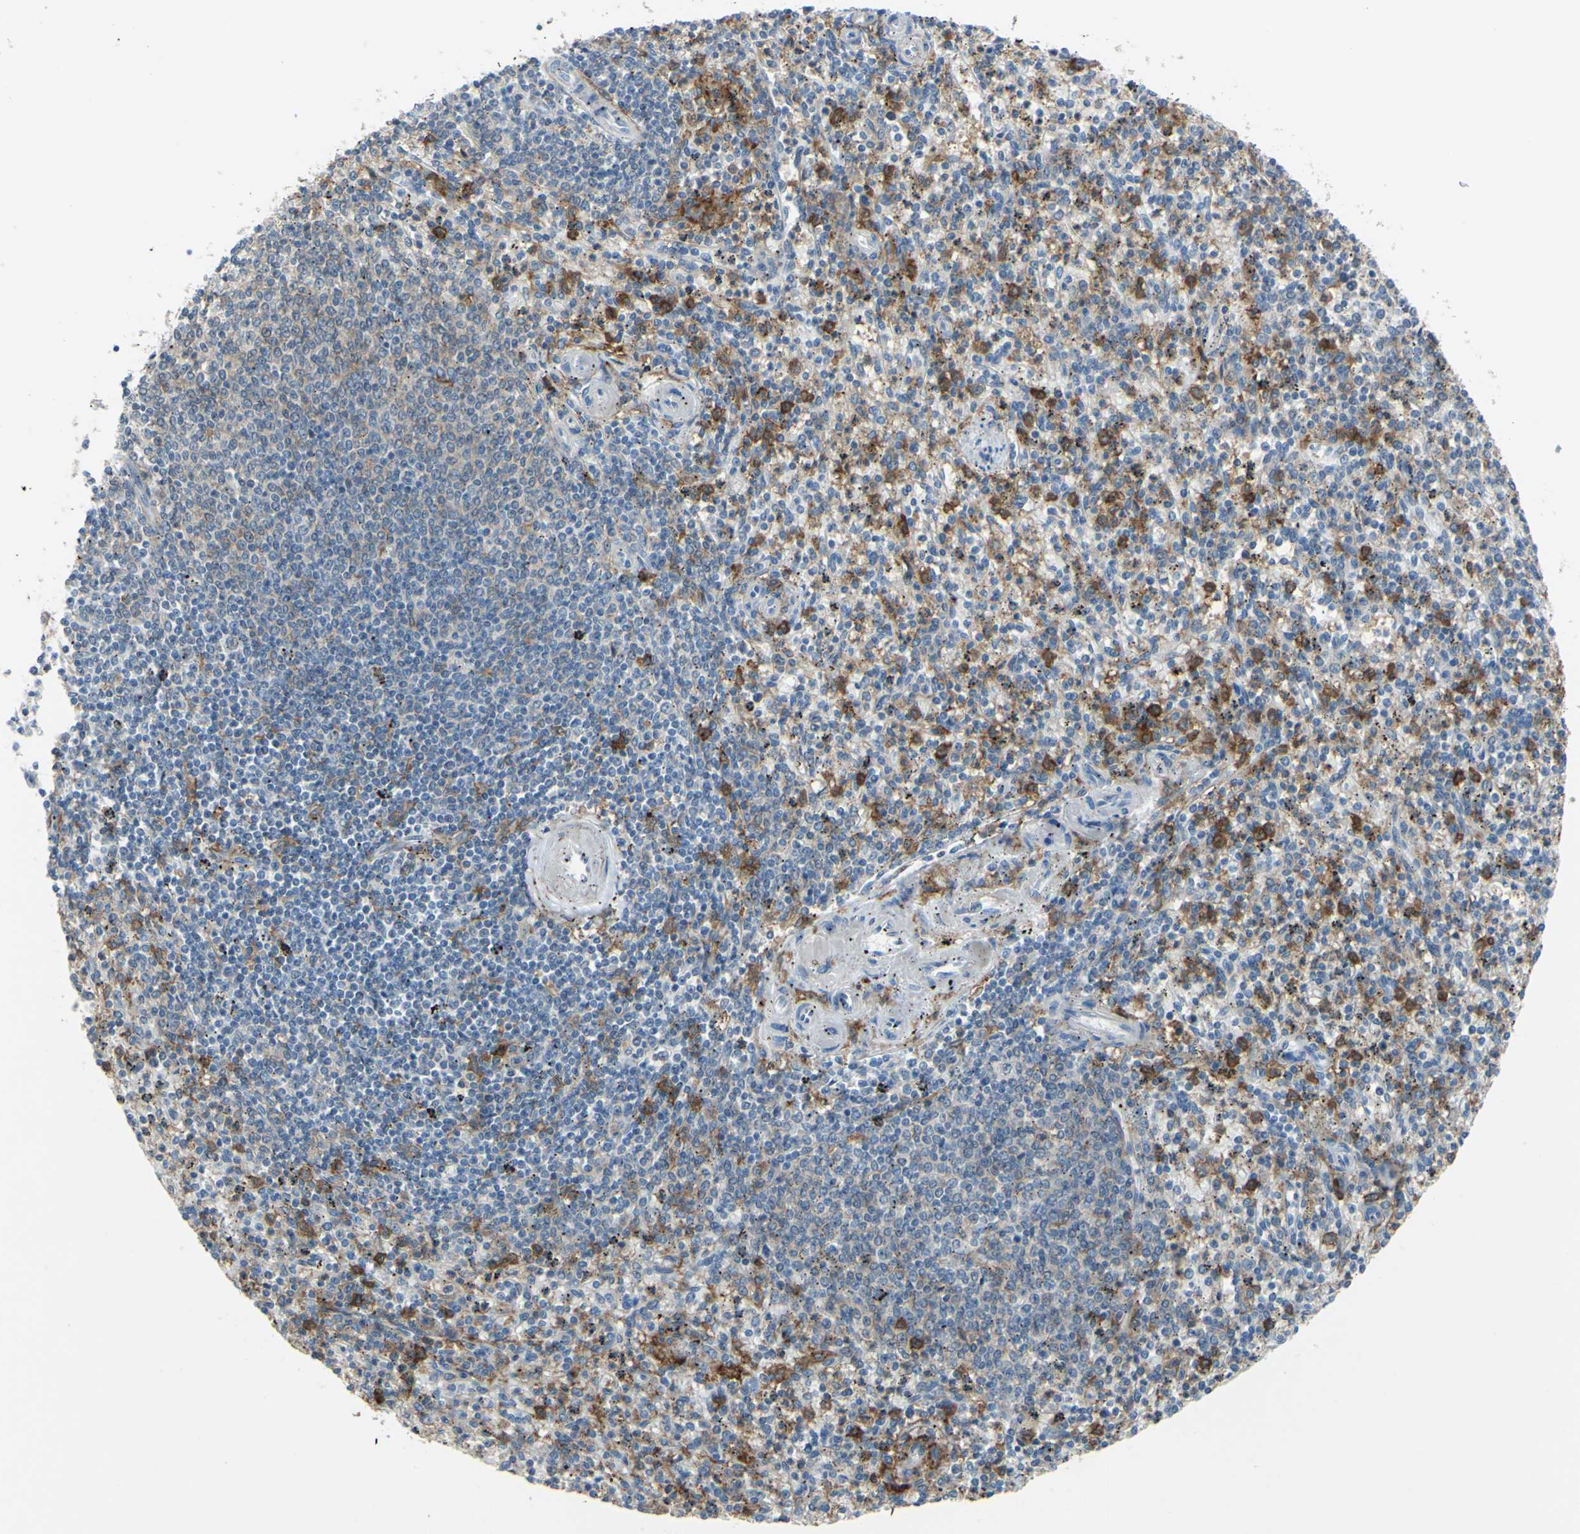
{"staining": {"intensity": "moderate", "quantity": ">75%", "location": "cytoplasmic/membranous"}, "tissue": "spleen", "cell_type": "Cells in red pulp", "image_type": "normal", "snomed": [{"axis": "morphology", "description": "Normal tissue, NOS"}, {"axis": "topography", "description": "Spleen"}], "caption": "IHC image of unremarkable spleen stained for a protein (brown), which exhibits medium levels of moderate cytoplasmic/membranous staining in about >75% of cells in red pulp.", "gene": "FCGR2A", "patient": {"sex": "male", "age": 72}}